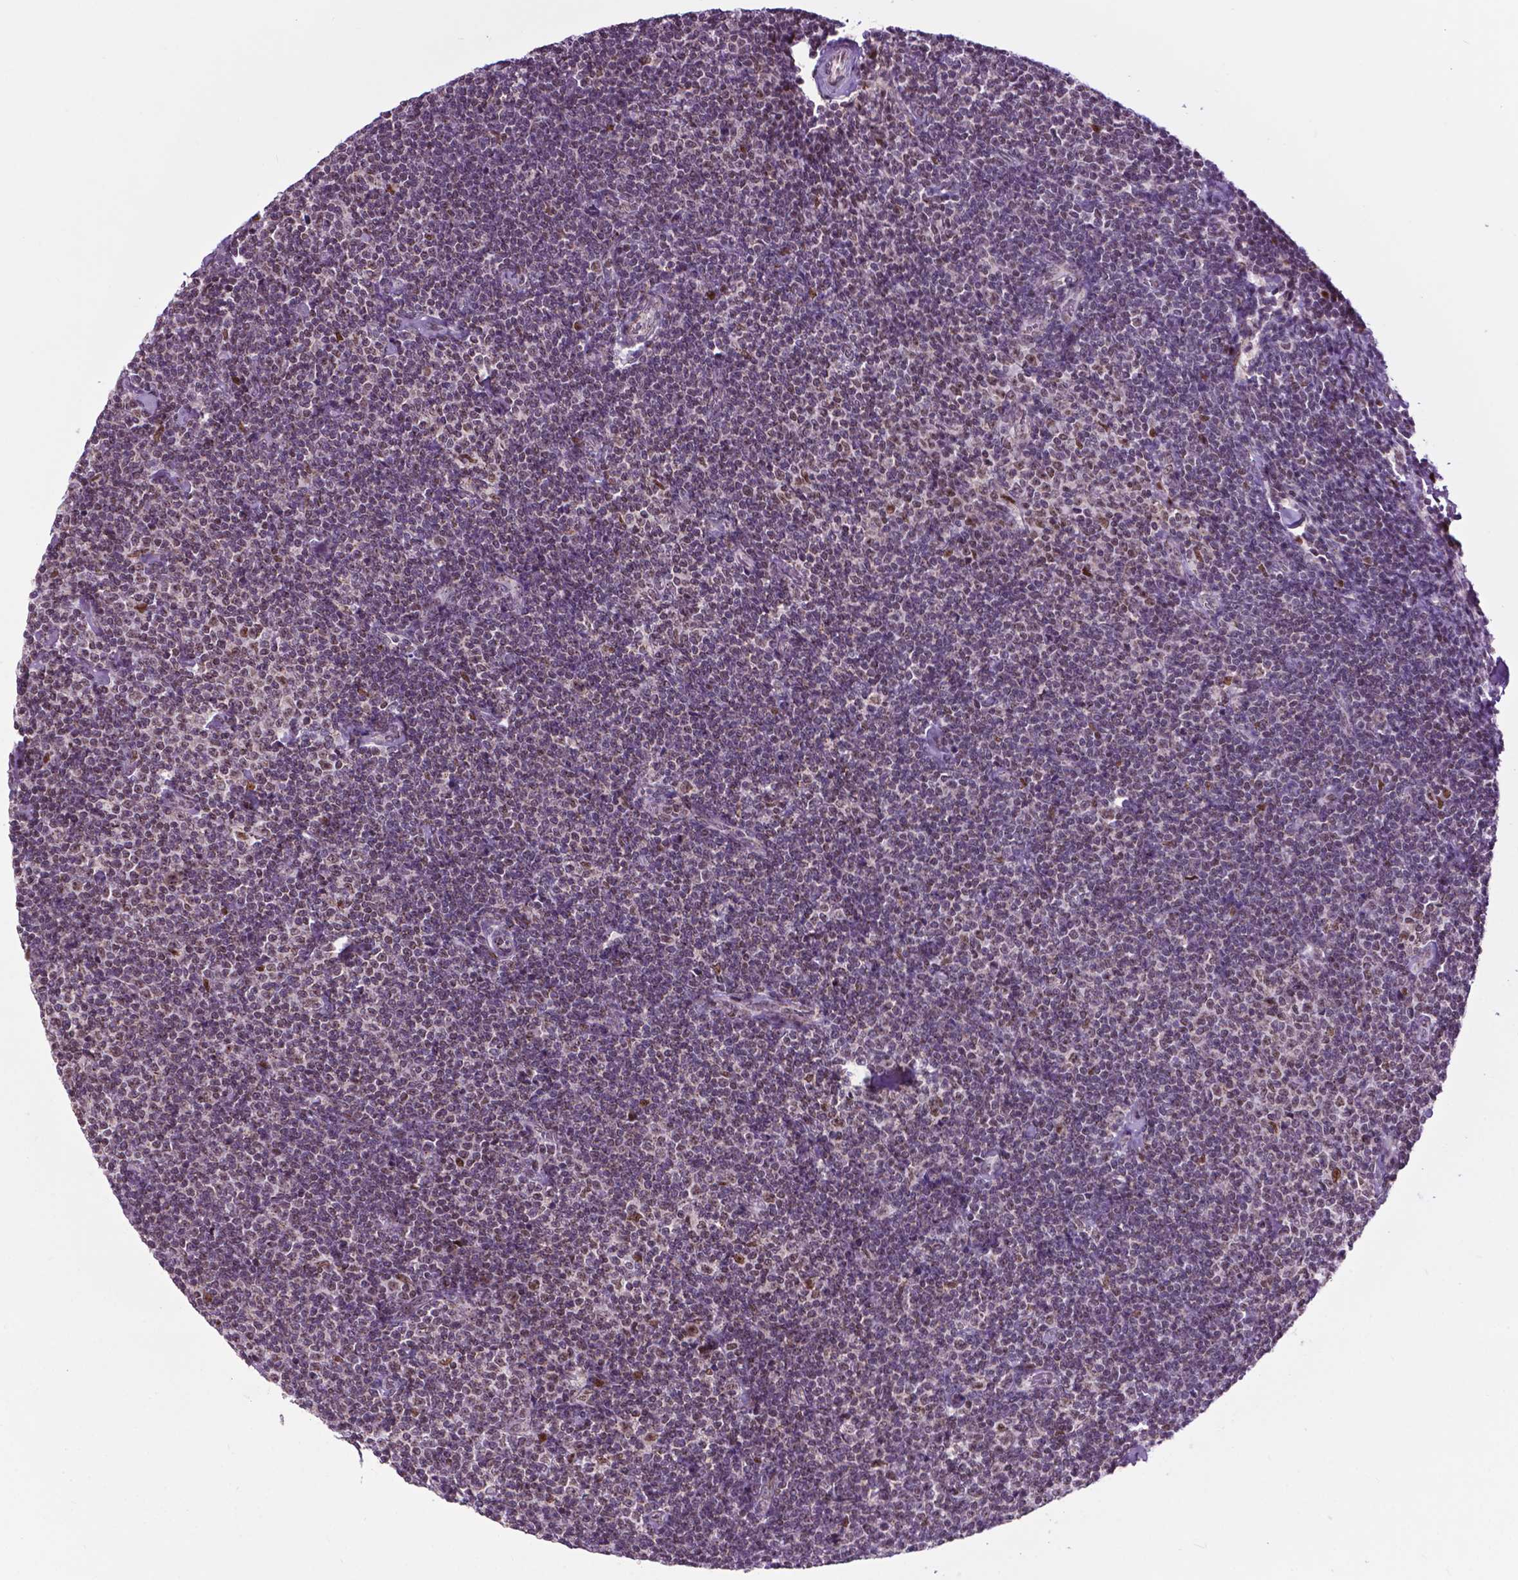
{"staining": {"intensity": "negative", "quantity": "none", "location": "none"}, "tissue": "lymphoma", "cell_type": "Tumor cells", "image_type": "cancer", "snomed": [{"axis": "morphology", "description": "Malignant lymphoma, non-Hodgkin's type, Low grade"}, {"axis": "topography", "description": "Lymph node"}], "caption": "DAB immunohistochemical staining of human lymphoma reveals no significant staining in tumor cells. (DAB IHC, high magnification).", "gene": "EAF1", "patient": {"sex": "male", "age": 81}}